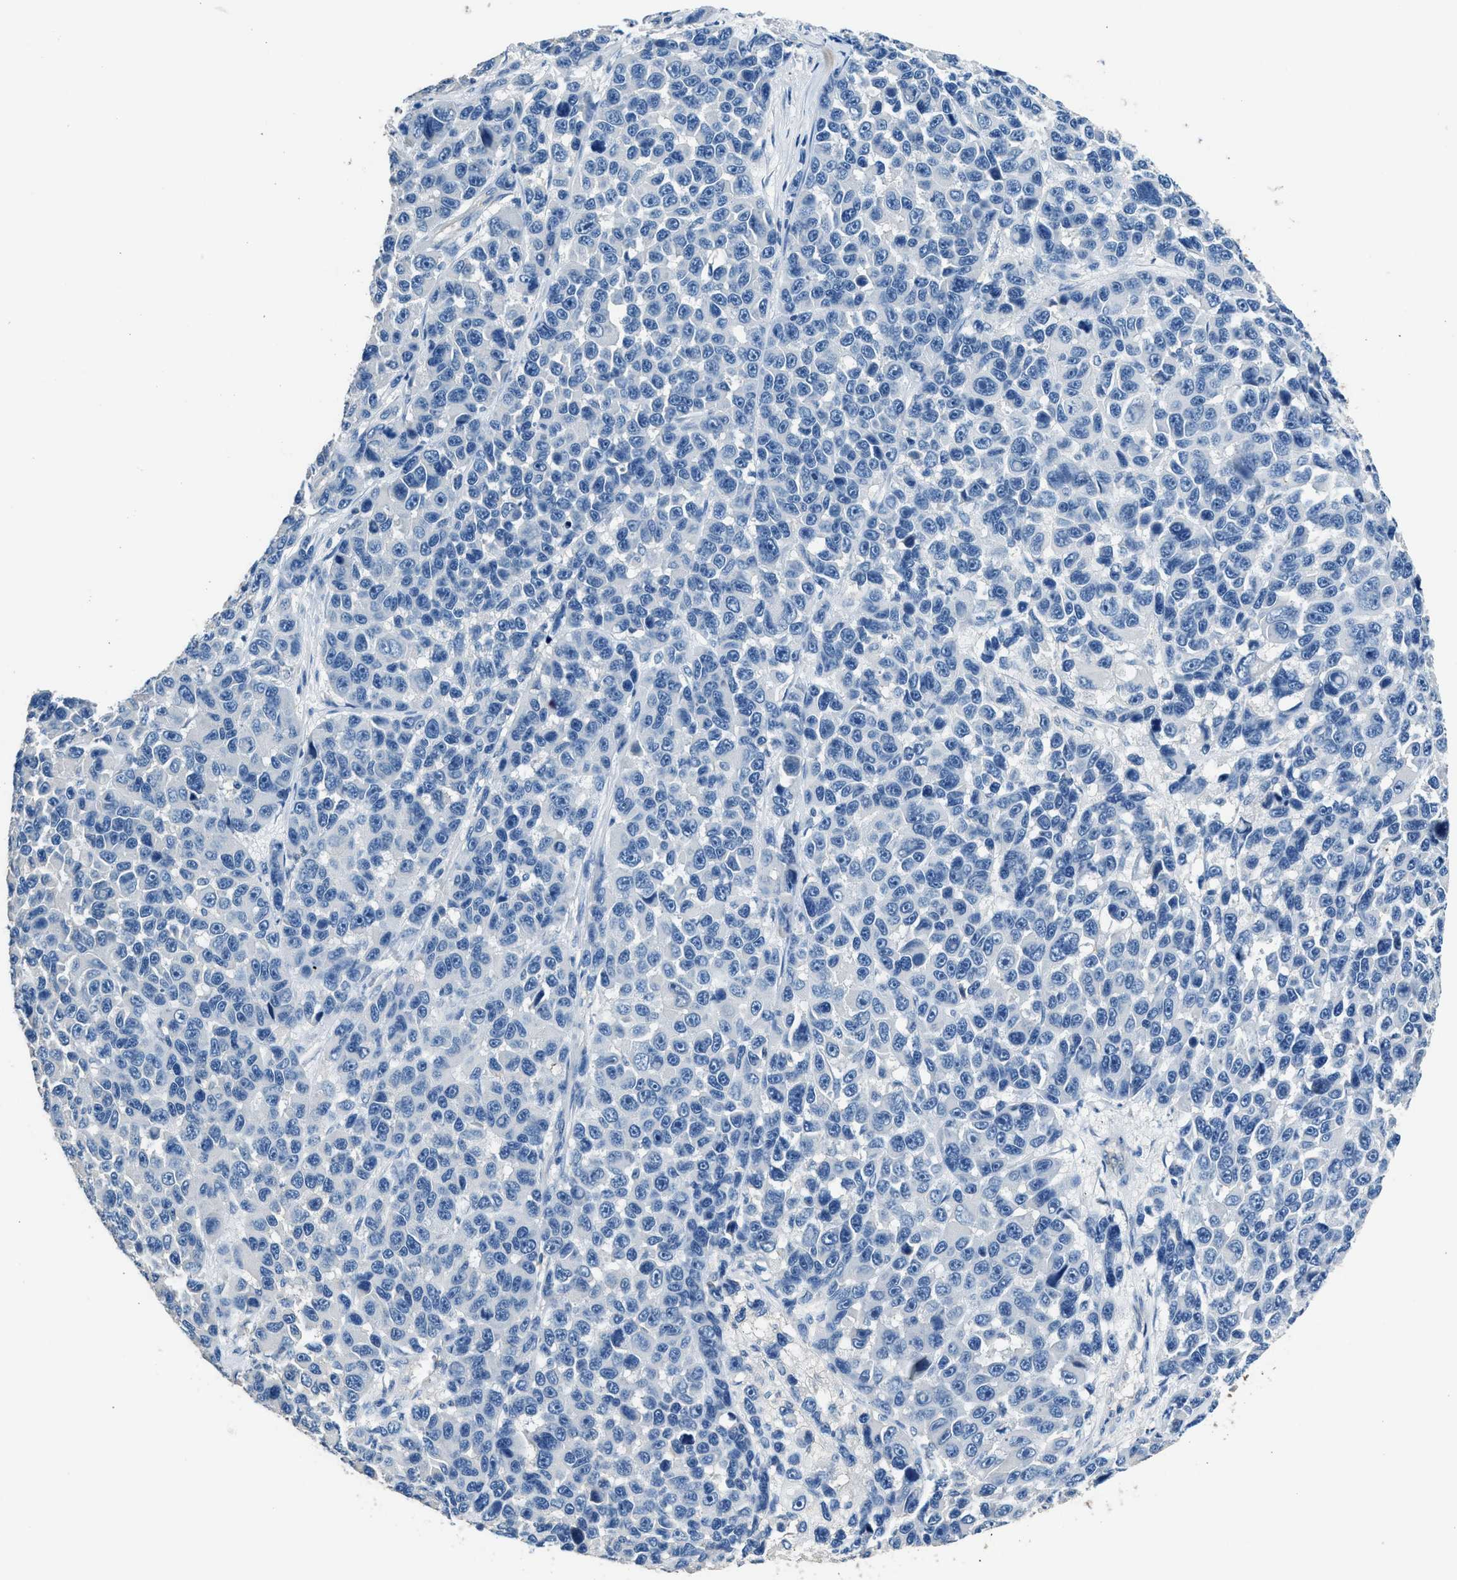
{"staining": {"intensity": "negative", "quantity": "none", "location": "none"}, "tissue": "melanoma", "cell_type": "Tumor cells", "image_type": "cancer", "snomed": [{"axis": "morphology", "description": "Malignant melanoma, NOS"}, {"axis": "topography", "description": "Skin"}], "caption": "High magnification brightfield microscopy of malignant melanoma stained with DAB (brown) and counterstained with hematoxylin (blue): tumor cells show no significant positivity.", "gene": "ANXA3", "patient": {"sex": "male", "age": 53}}